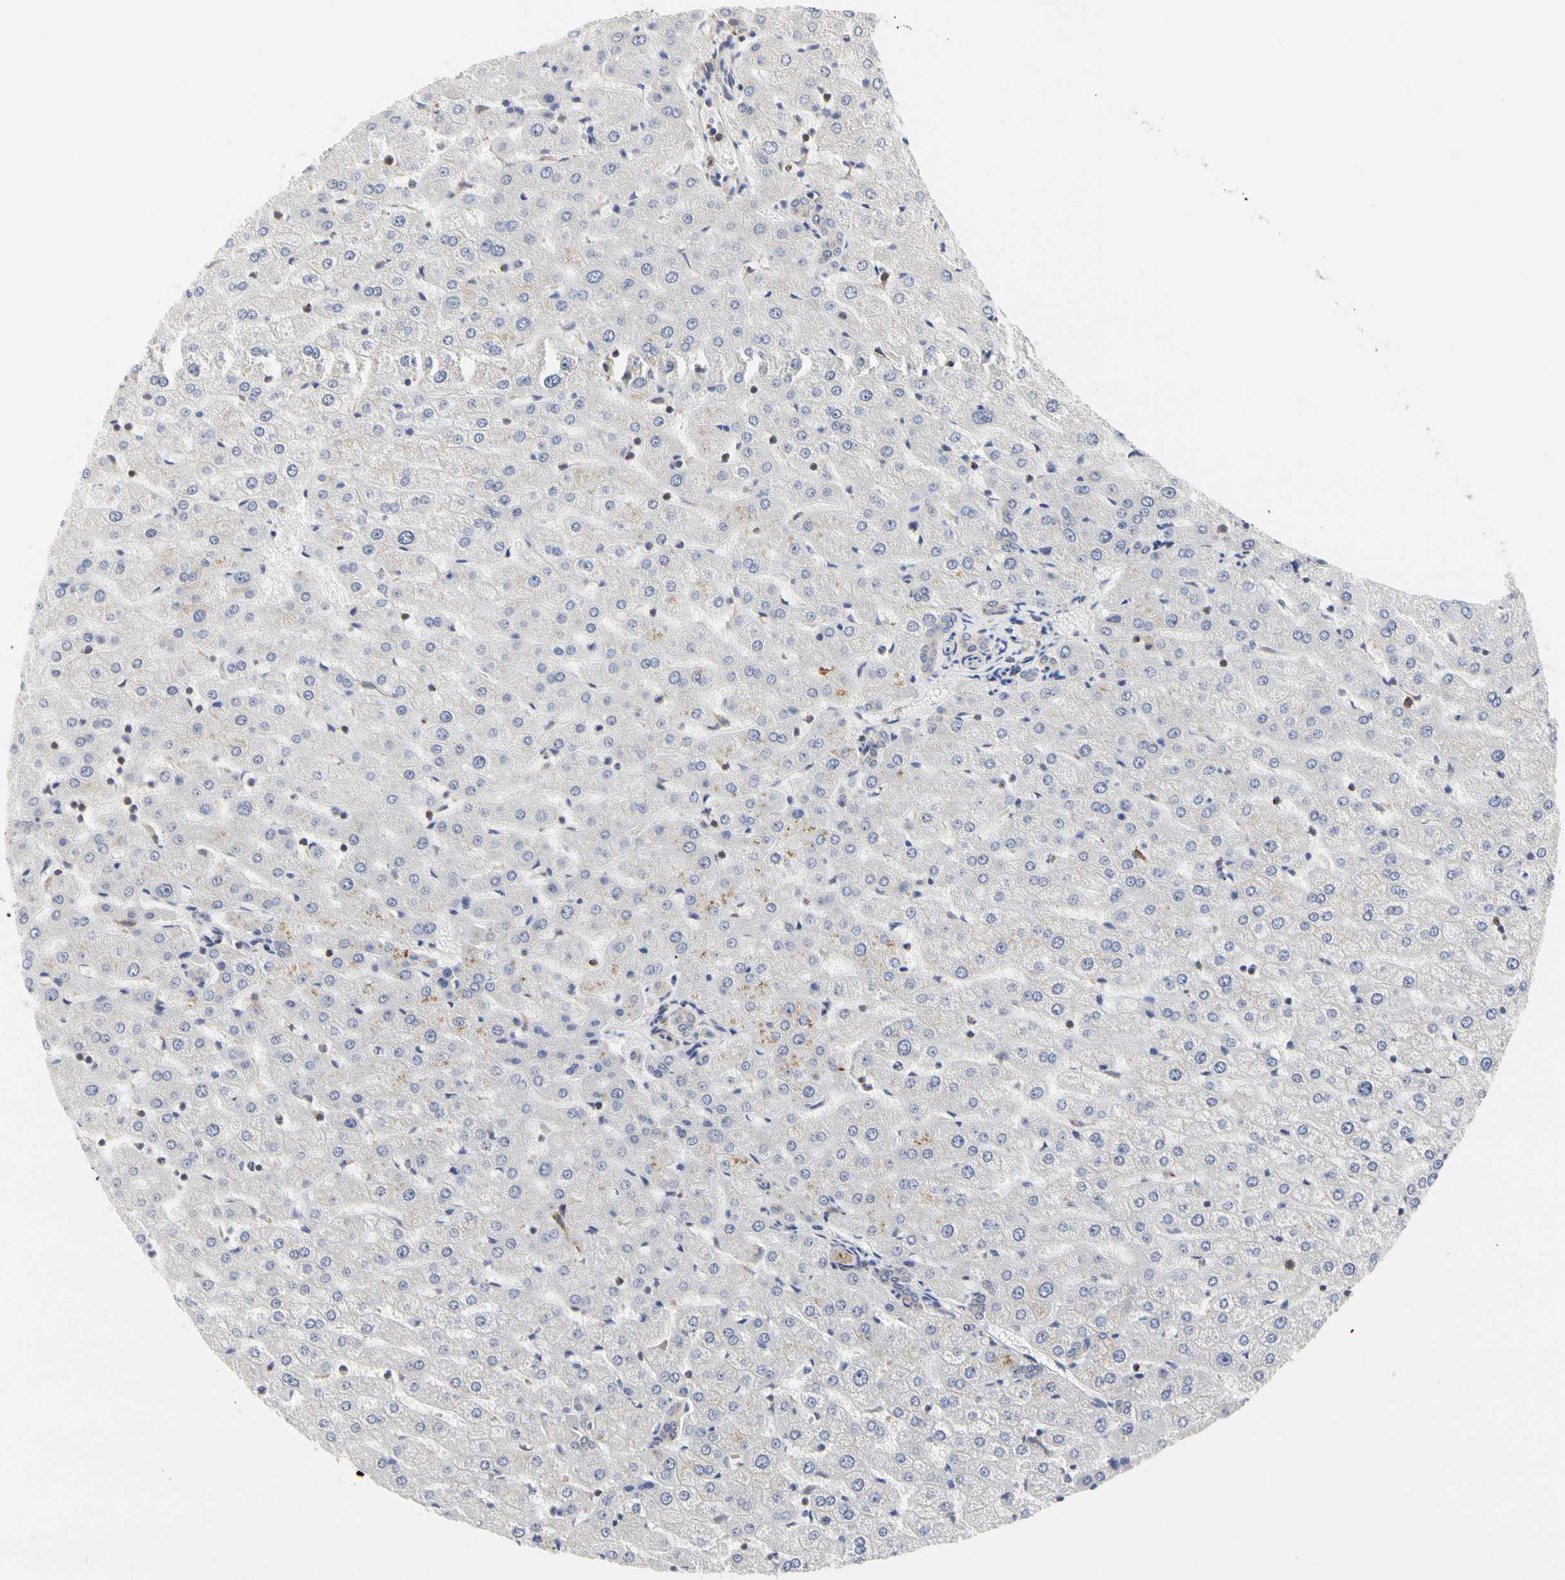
{"staining": {"intensity": "weak", "quantity": "<25%", "location": "cytoplasmic/membranous"}, "tissue": "liver", "cell_type": "Cholangiocytes", "image_type": "normal", "snomed": [{"axis": "morphology", "description": "Normal tissue, NOS"}, {"axis": "morphology", "description": "Fibrosis, NOS"}, {"axis": "topography", "description": "Liver"}], "caption": "This is an IHC image of unremarkable human liver. There is no positivity in cholangiocytes.", "gene": "SHANK2", "patient": {"sex": "female", "age": 29}}